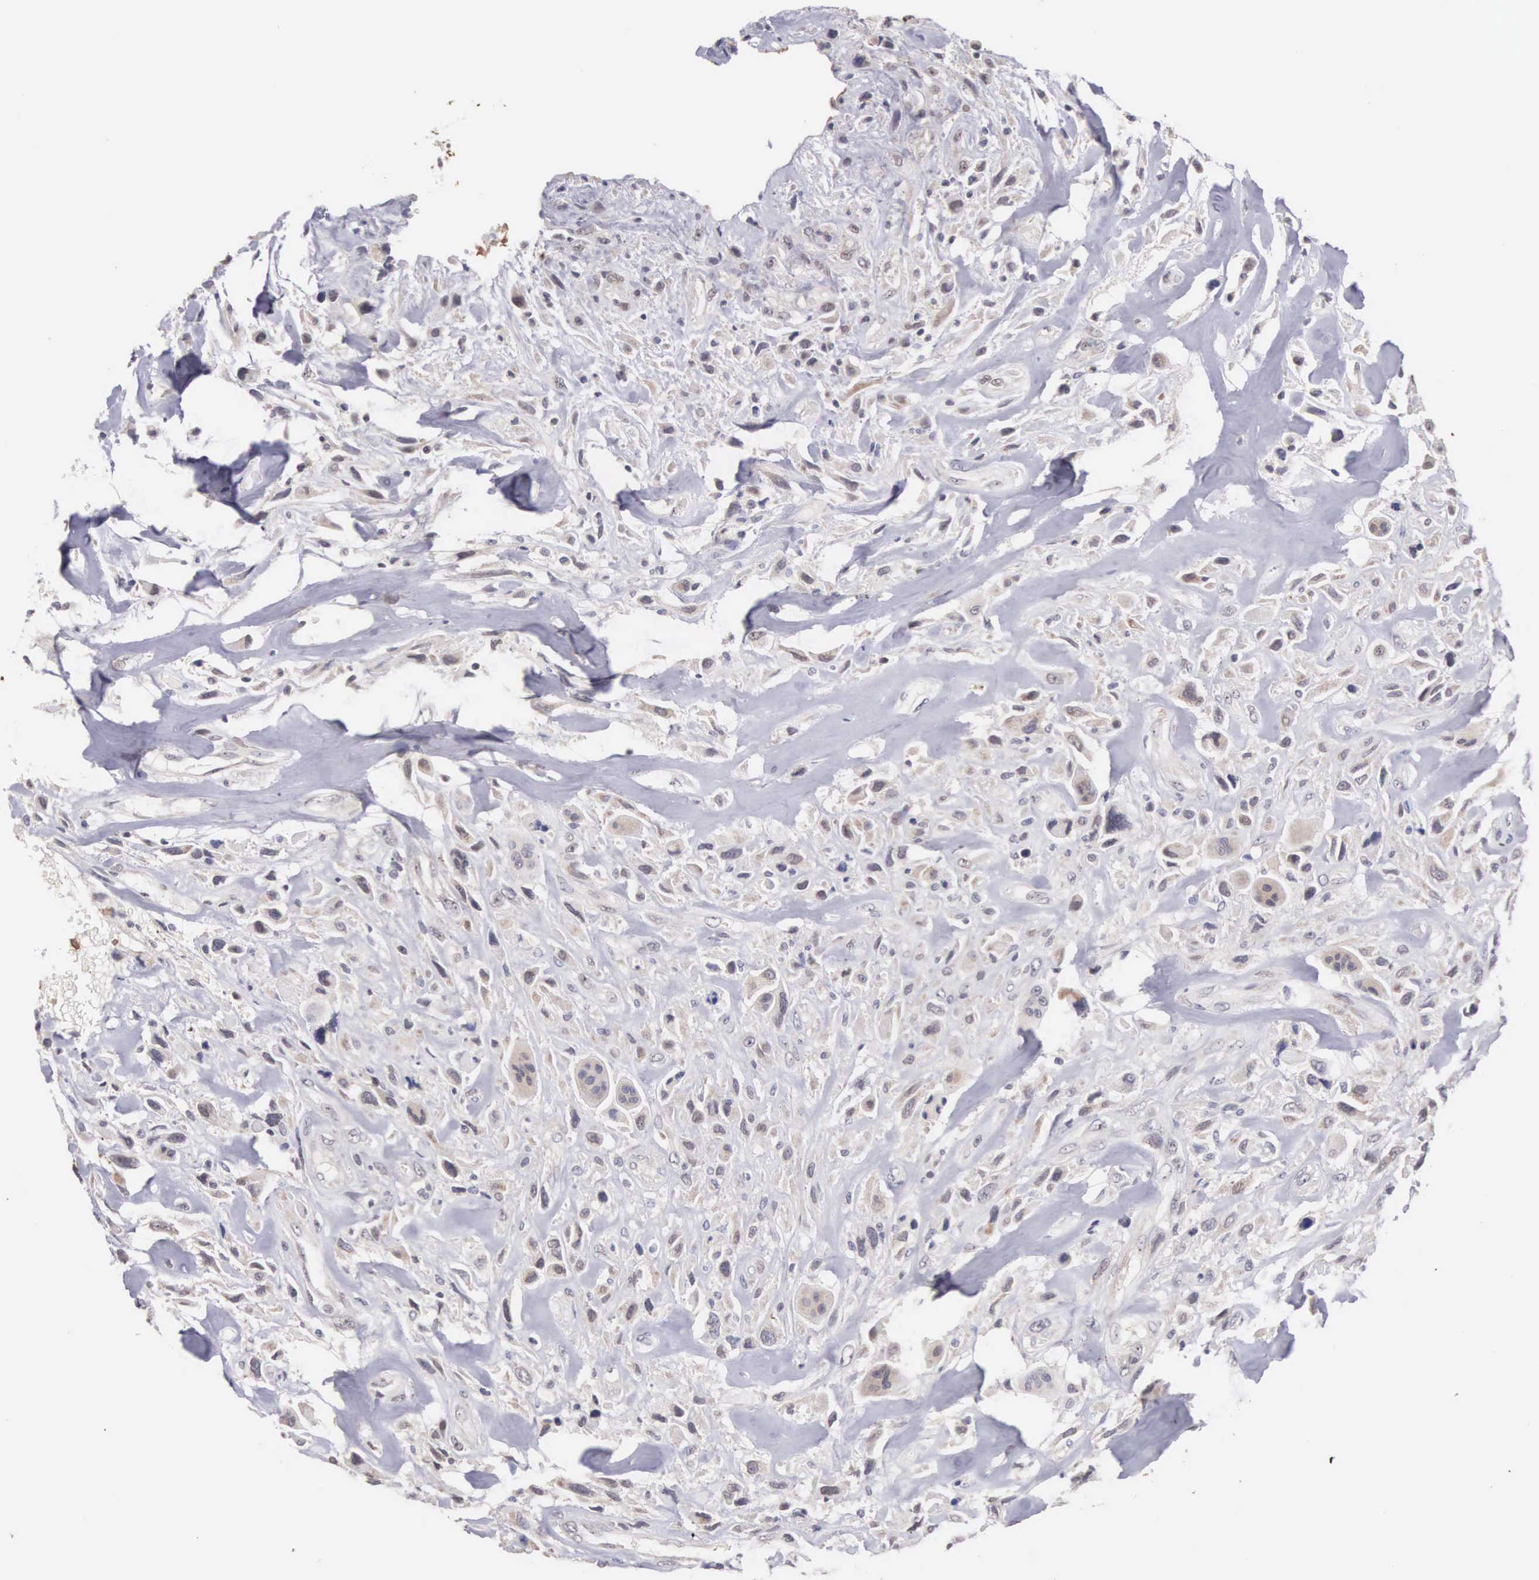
{"staining": {"intensity": "moderate", "quantity": "<25%", "location": "cytoplasmic/membranous"}, "tissue": "breast cancer", "cell_type": "Tumor cells", "image_type": "cancer", "snomed": [{"axis": "morphology", "description": "Neoplasm, malignant, NOS"}, {"axis": "topography", "description": "Breast"}], "caption": "An immunohistochemistry histopathology image of neoplastic tissue is shown. Protein staining in brown highlights moderate cytoplasmic/membranous positivity in breast neoplasm (malignant) within tumor cells.", "gene": "PIR", "patient": {"sex": "female", "age": 50}}